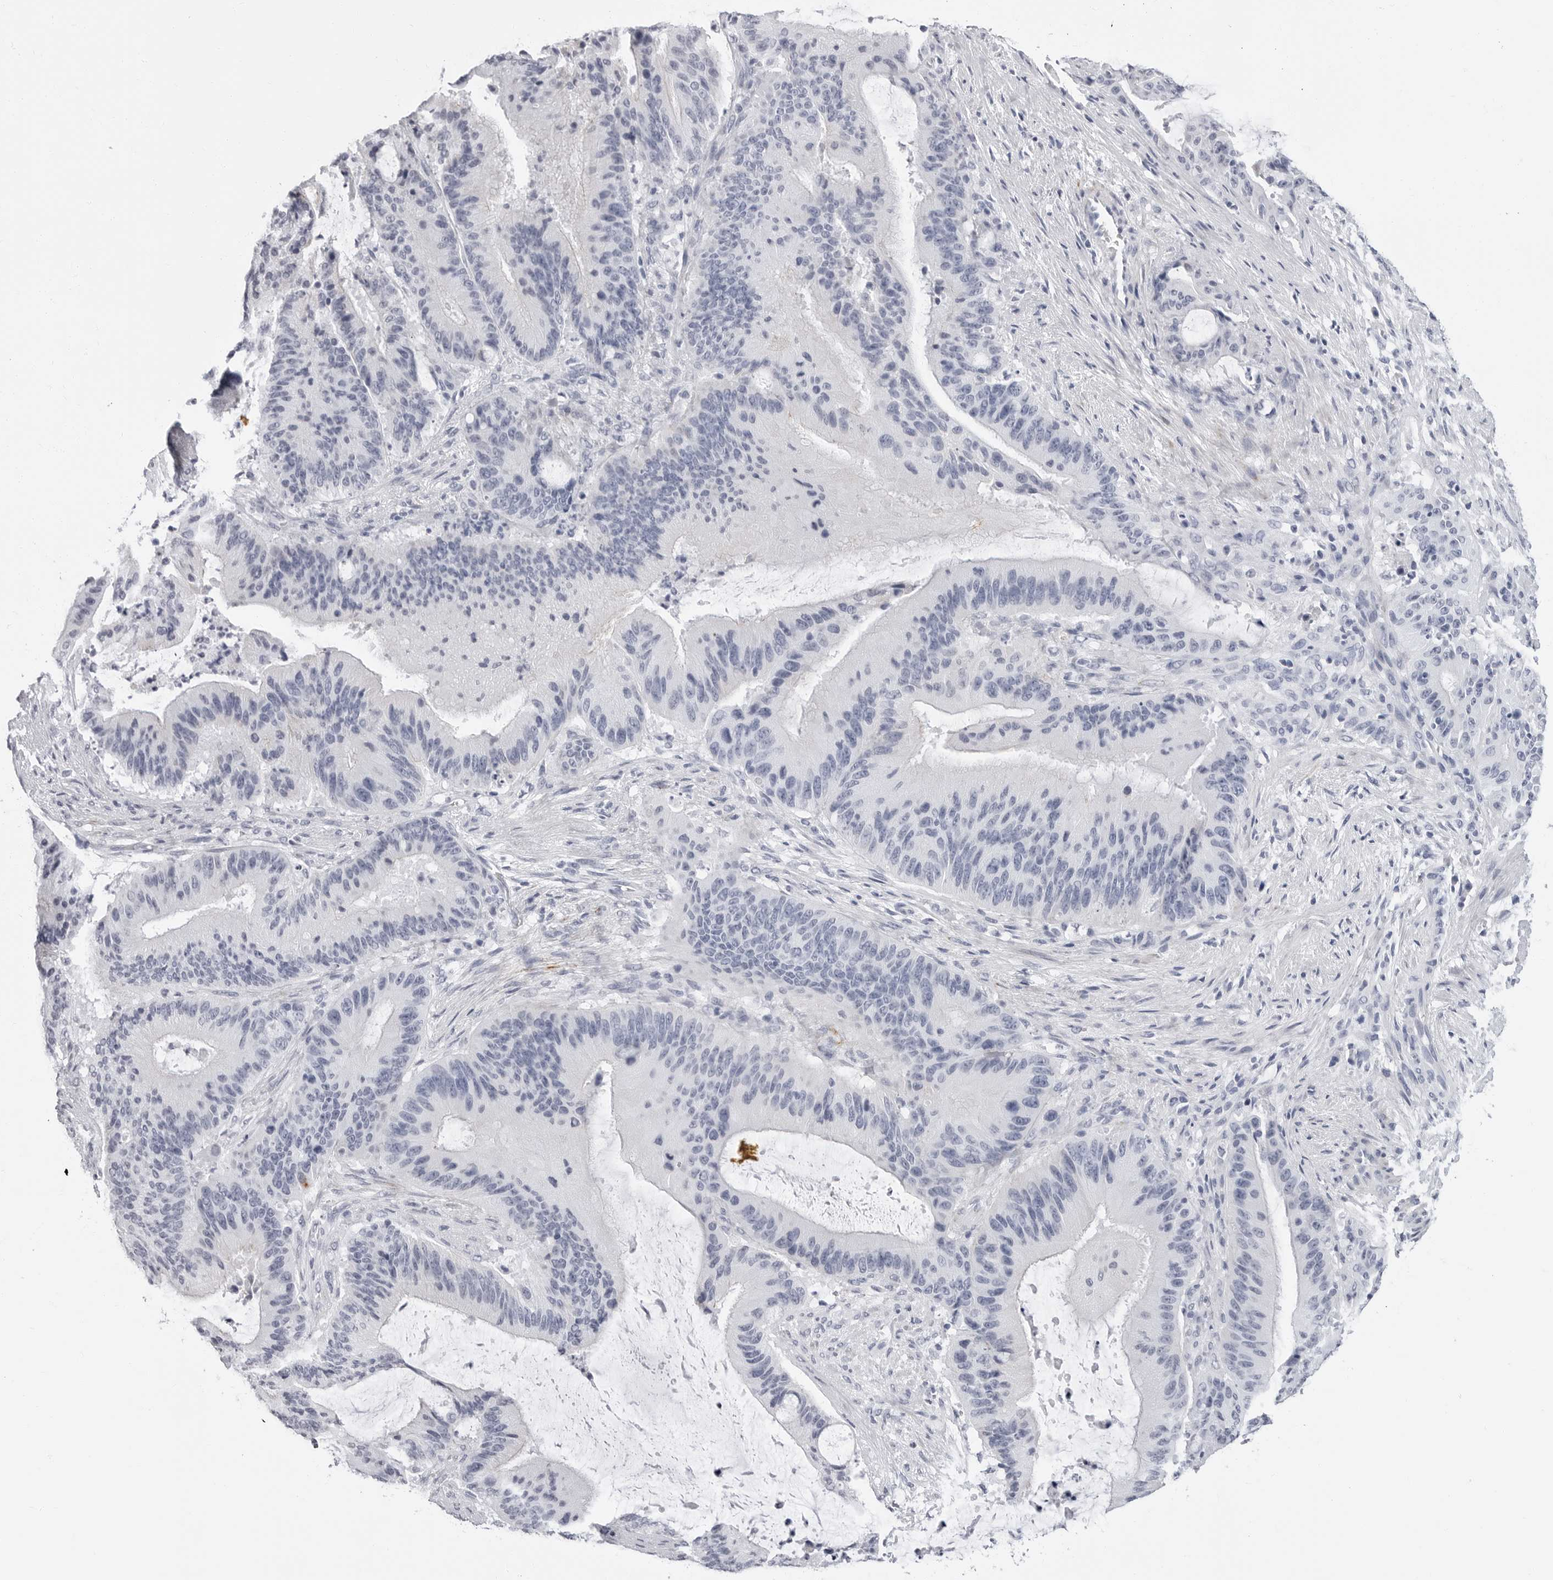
{"staining": {"intensity": "negative", "quantity": "none", "location": "none"}, "tissue": "liver cancer", "cell_type": "Tumor cells", "image_type": "cancer", "snomed": [{"axis": "morphology", "description": "Normal tissue, NOS"}, {"axis": "morphology", "description": "Cholangiocarcinoma"}, {"axis": "topography", "description": "Liver"}, {"axis": "topography", "description": "Peripheral nerve tissue"}], "caption": "Cholangiocarcinoma (liver) stained for a protein using immunohistochemistry (IHC) displays no expression tumor cells.", "gene": "ERICH3", "patient": {"sex": "female", "age": 73}}